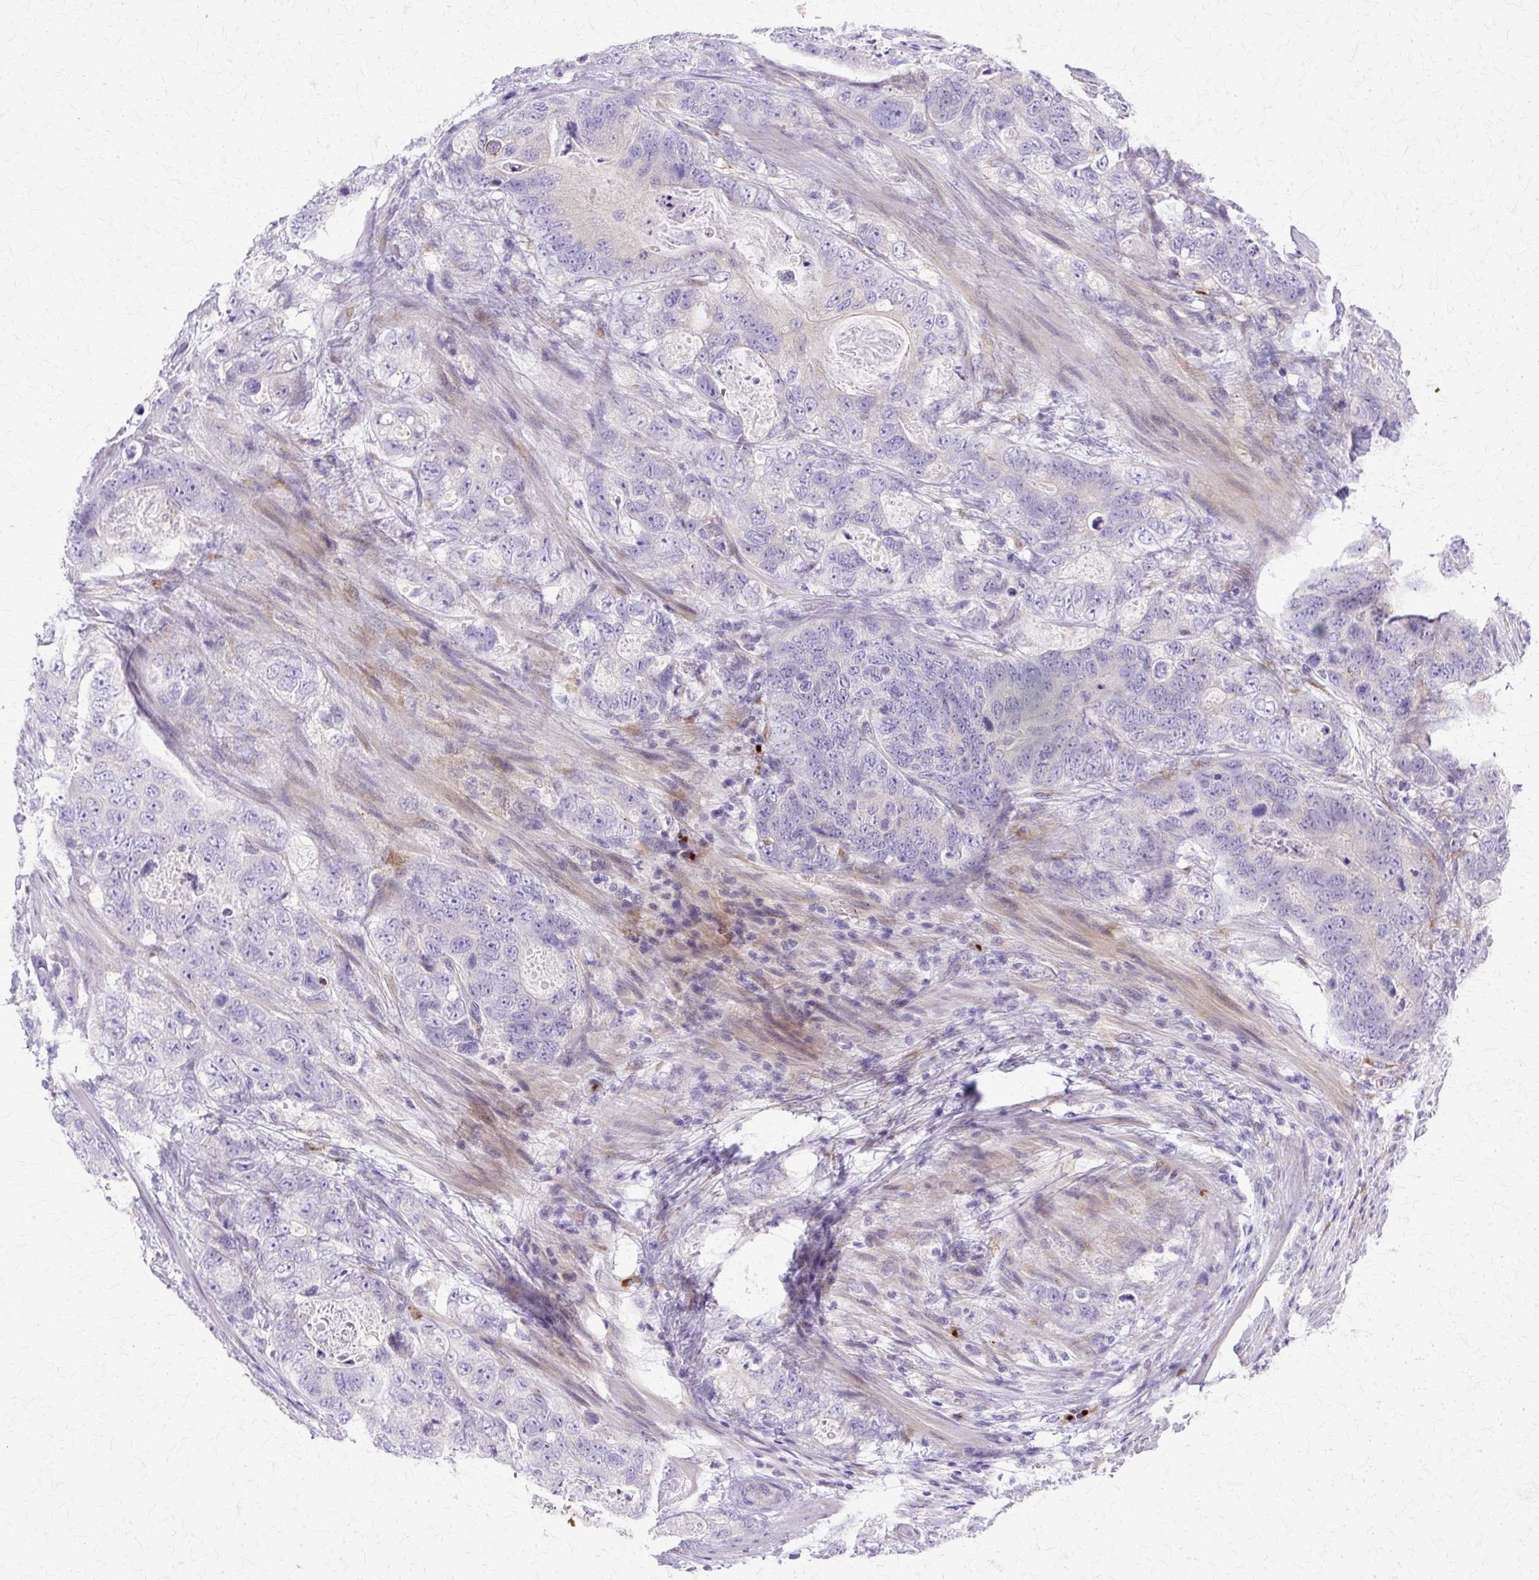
{"staining": {"intensity": "negative", "quantity": "none", "location": "none"}, "tissue": "stomach cancer", "cell_type": "Tumor cells", "image_type": "cancer", "snomed": [{"axis": "morphology", "description": "Normal tissue, NOS"}, {"axis": "morphology", "description": "Adenocarcinoma, NOS"}, {"axis": "topography", "description": "Stomach"}], "caption": "This histopathology image is of stomach cancer (adenocarcinoma) stained with immunohistochemistry (IHC) to label a protein in brown with the nuclei are counter-stained blue. There is no positivity in tumor cells.", "gene": "TBC1D3G", "patient": {"sex": "female", "age": 89}}